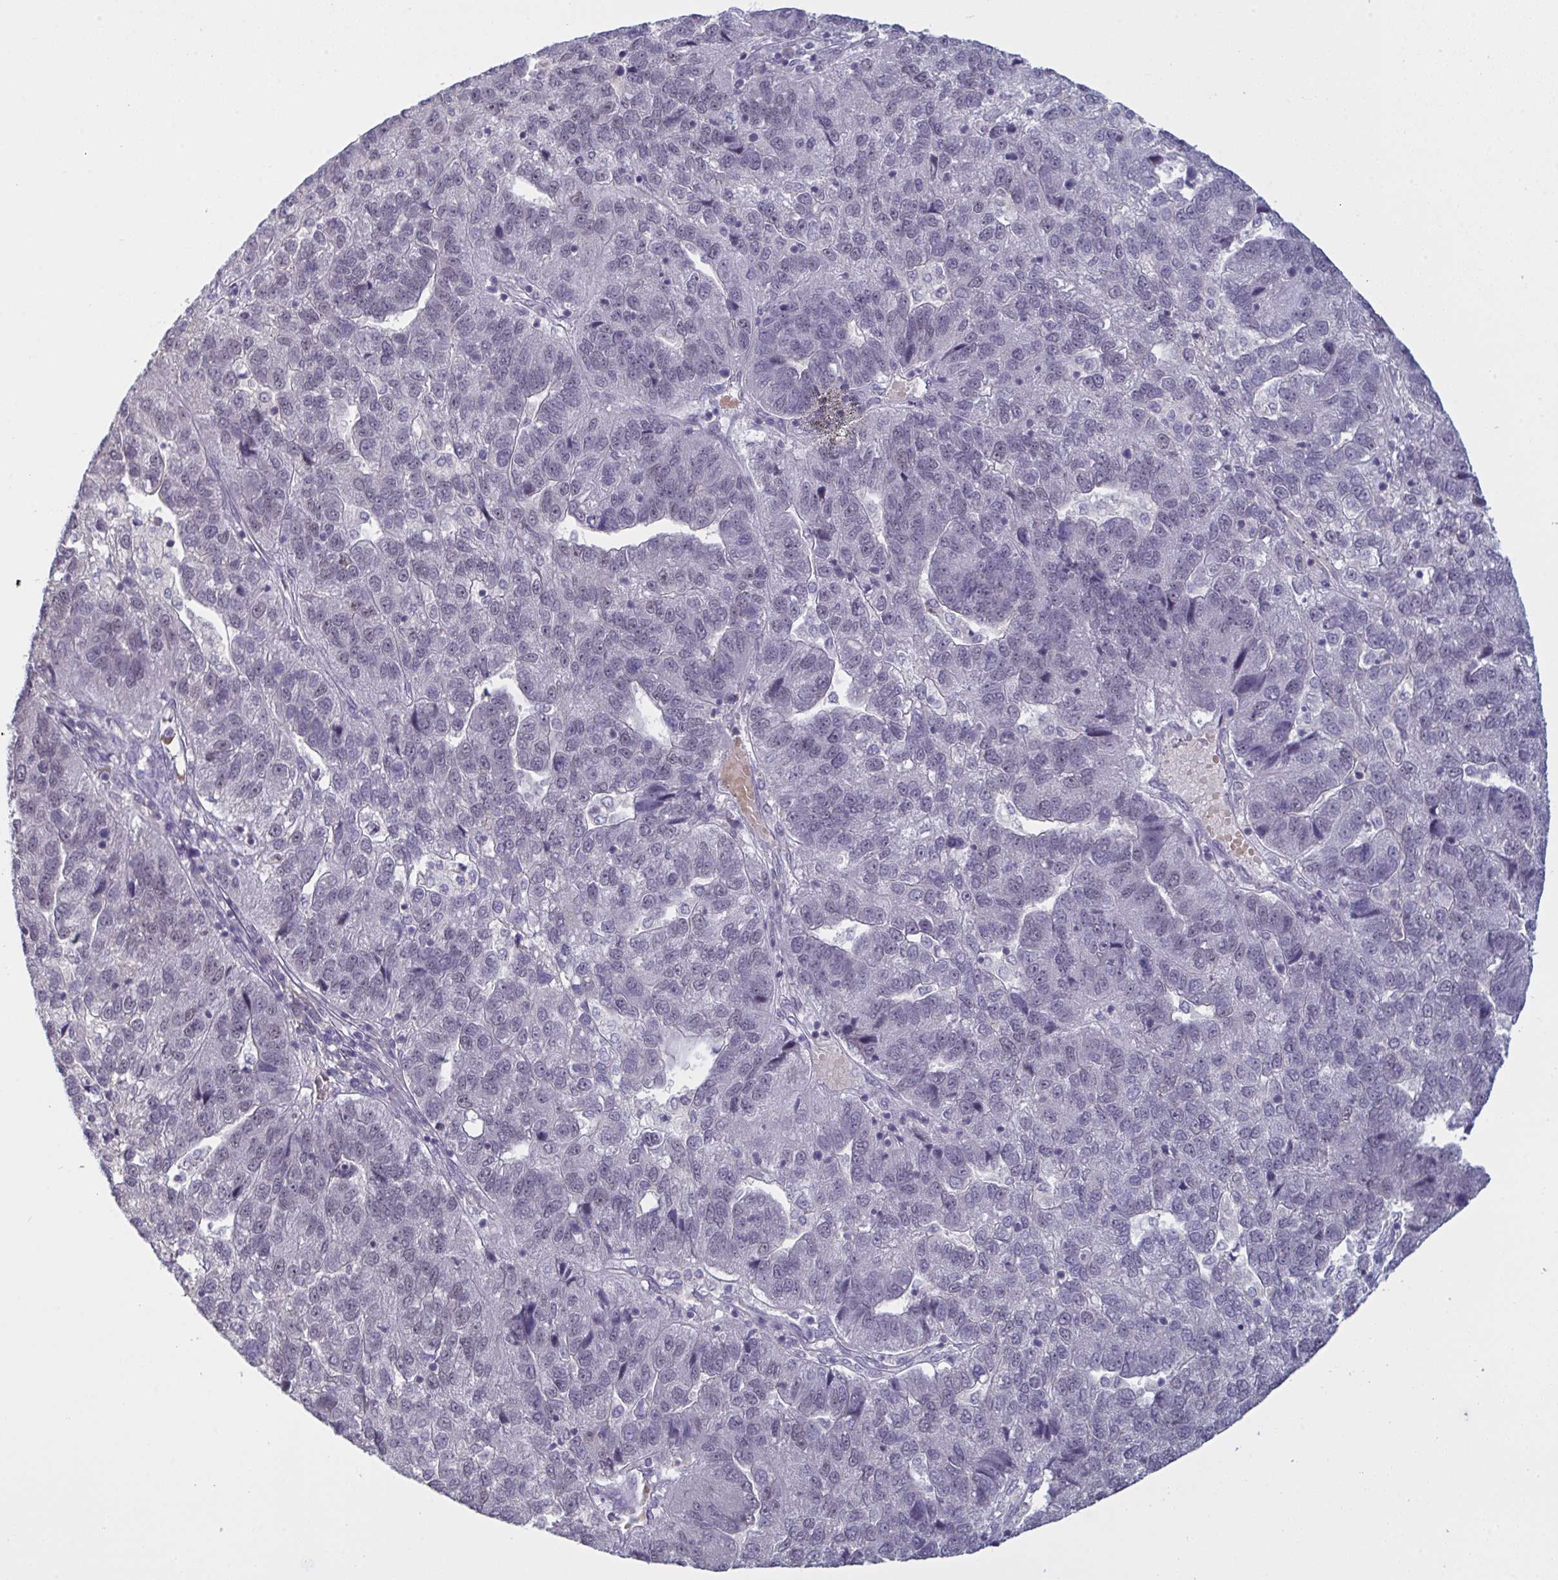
{"staining": {"intensity": "negative", "quantity": "none", "location": "none"}, "tissue": "pancreatic cancer", "cell_type": "Tumor cells", "image_type": "cancer", "snomed": [{"axis": "morphology", "description": "Adenocarcinoma, NOS"}, {"axis": "topography", "description": "Pancreas"}], "caption": "DAB (3,3'-diaminobenzidine) immunohistochemical staining of human adenocarcinoma (pancreatic) displays no significant staining in tumor cells.", "gene": "ZNF784", "patient": {"sex": "female", "age": 61}}